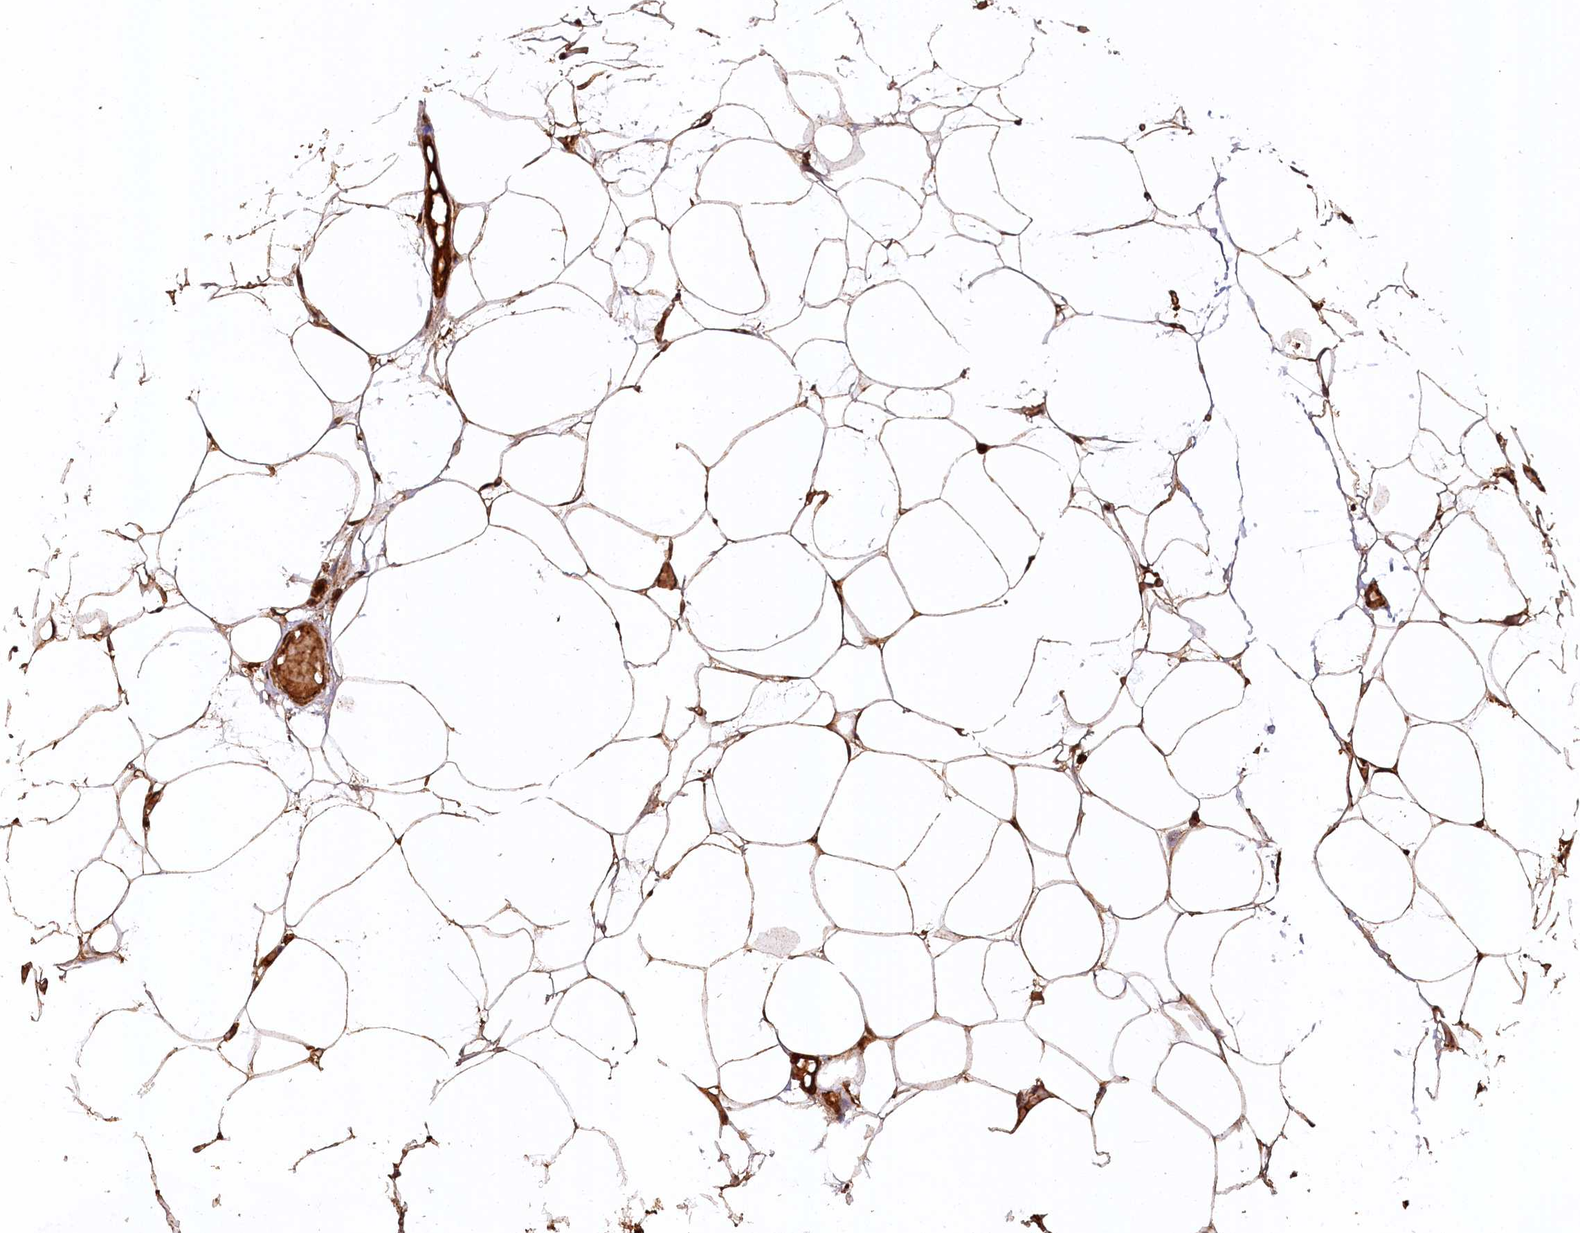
{"staining": {"intensity": "strong", "quantity": ">75%", "location": "cytoplasmic/membranous,nuclear"}, "tissue": "adipose tissue", "cell_type": "Adipocytes", "image_type": "normal", "snomed": [{"axis": "morphology", "description": "Normal tissue, NOS"}, {"axis": "topography", "description": "Breast"}], "caption": "Immunohistochemical staining of unremarkable human adipose tissue shows >75% levels of strong cytoplasmic/membranous,nuclear protein staining in about >75% of adipocytes.", "gene": "STUB1", "patient": {"sex": "female", "age": 23}}